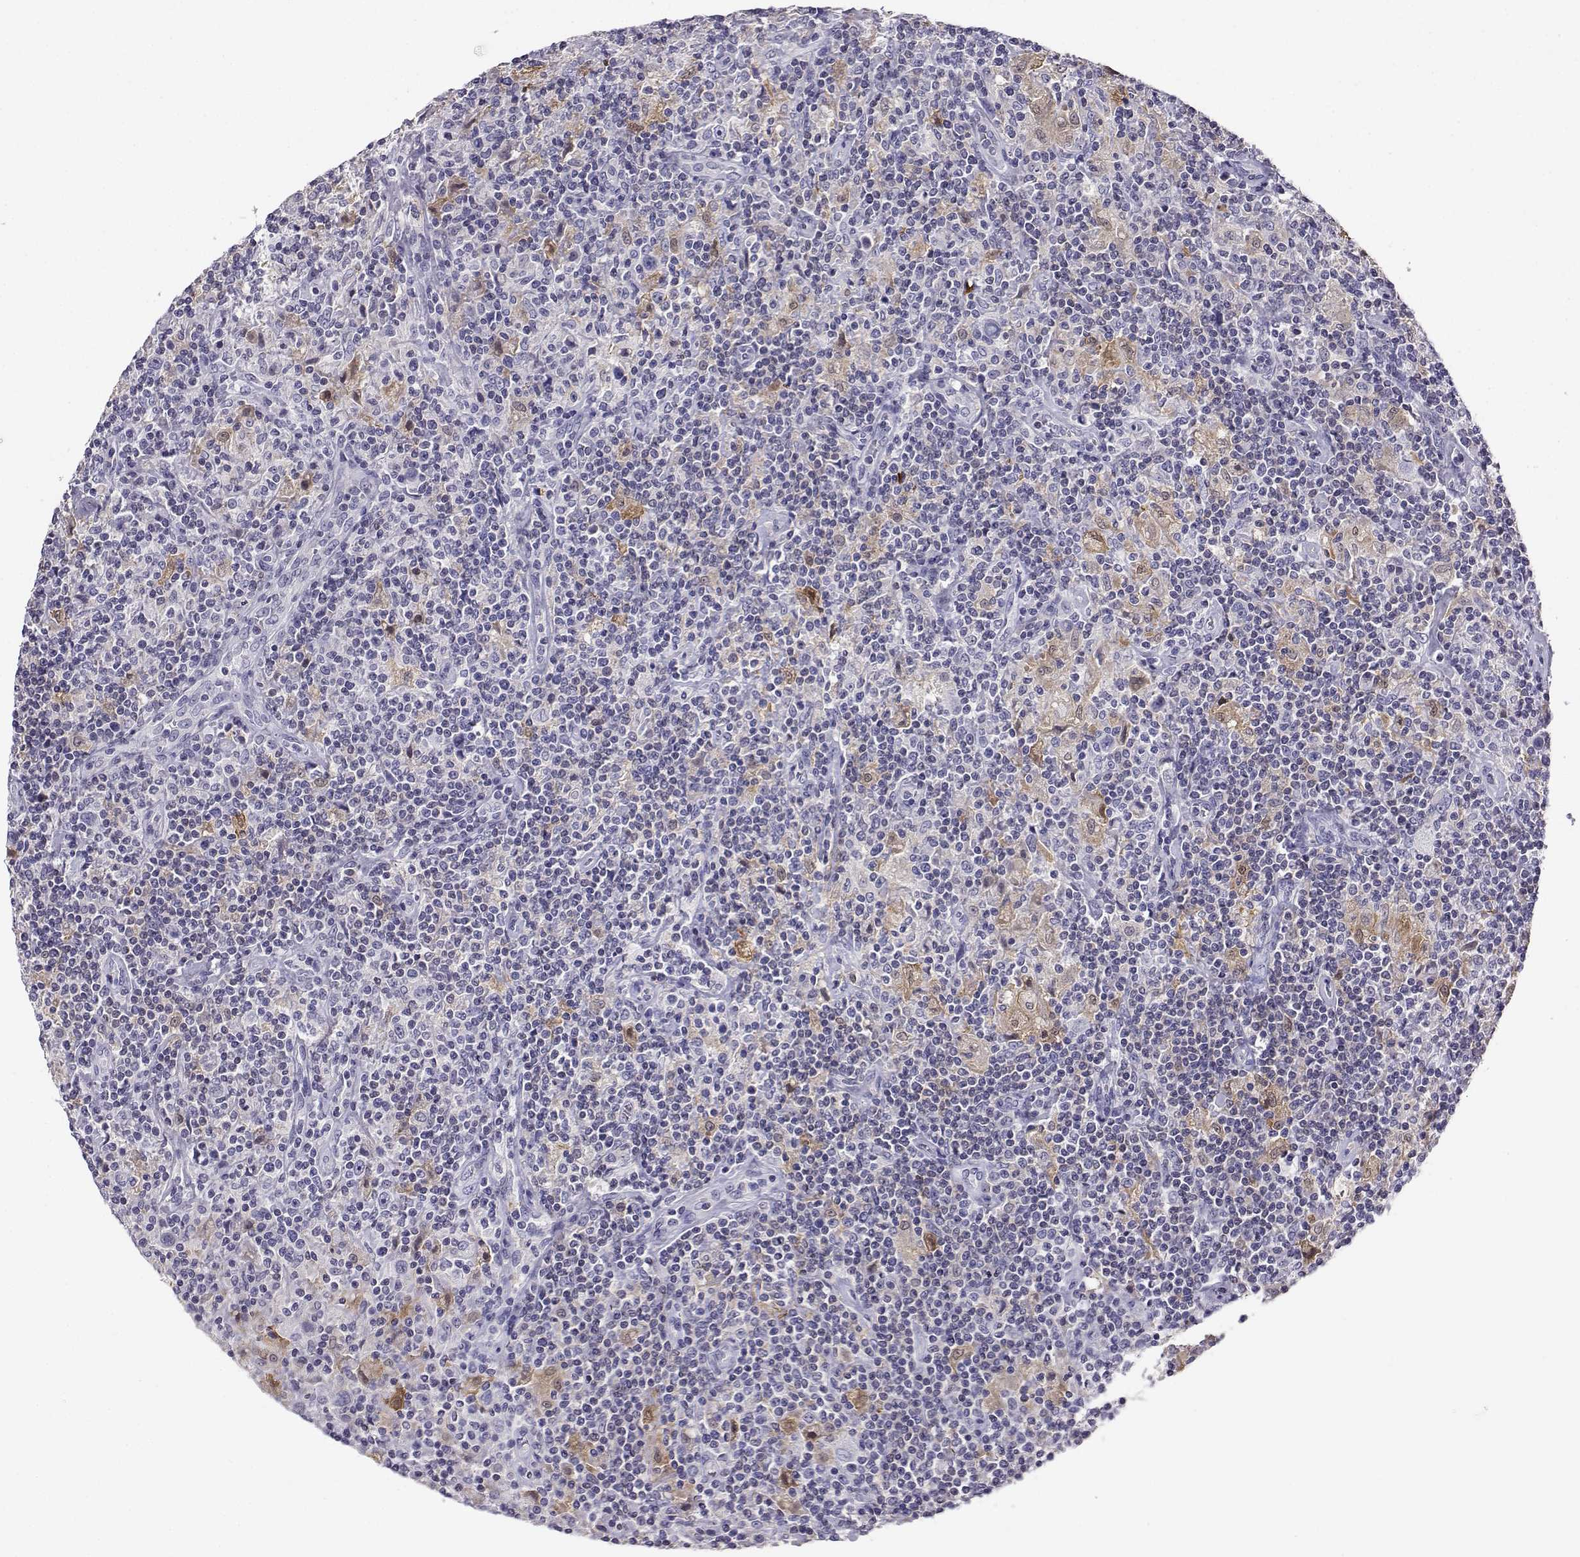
{"staining": {"intensity": "negative", "quantity": "none", "location": "none"}, "tissue": "lymphoma", "cell_type": "Tumor cells", "image_type": "cancer", "snomed": [{"axis": "morphology", "description": "Hodgkin's disease, NOS"}, {"axis": "topography", "description": "Lymph node"}], "caption": "Immunohistochemical staining of human lymphoma displays no significant positivity in tumor cells.", "gene": "AKR1B1", "patient": {"sex": "male", "age": 70}}